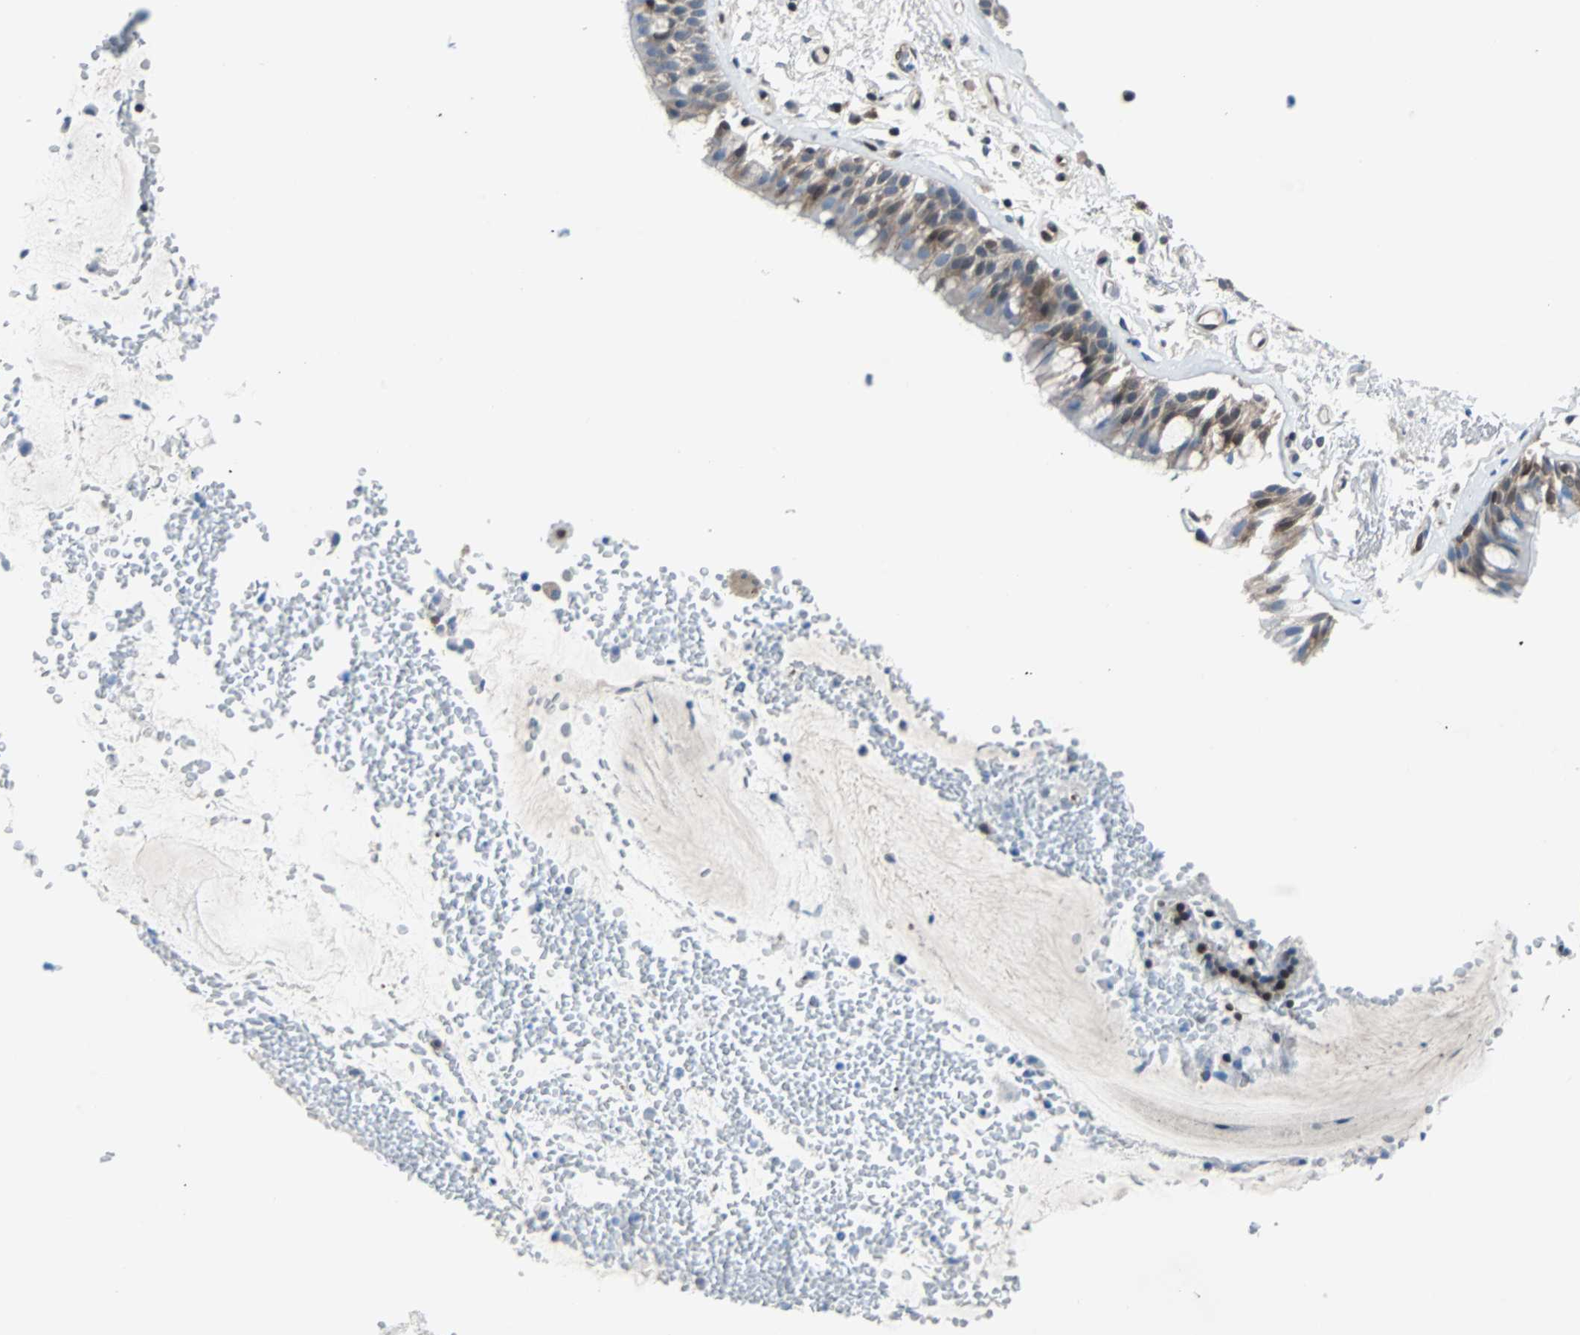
{"staining": {"intensity": "moderate", "quantity": "<25%", "location": "nuclear"}, "tissue": "bronchus", "cell_type": "Respiratory epithelial cells", "image_type": "normal", "snomed": [{"axis": "morphology", "description": "Normal tissue, NOS"}, {"axis": "topography", "description": "Bronchus"}], "caption": "This image displays IHC staining of unremarkable human bronchus, with low moderate nuclear staining in about <25% of respiratory epithelial cells.", "gene": "MAP2K6", "patient": {"sex": "male", "age": 66}}